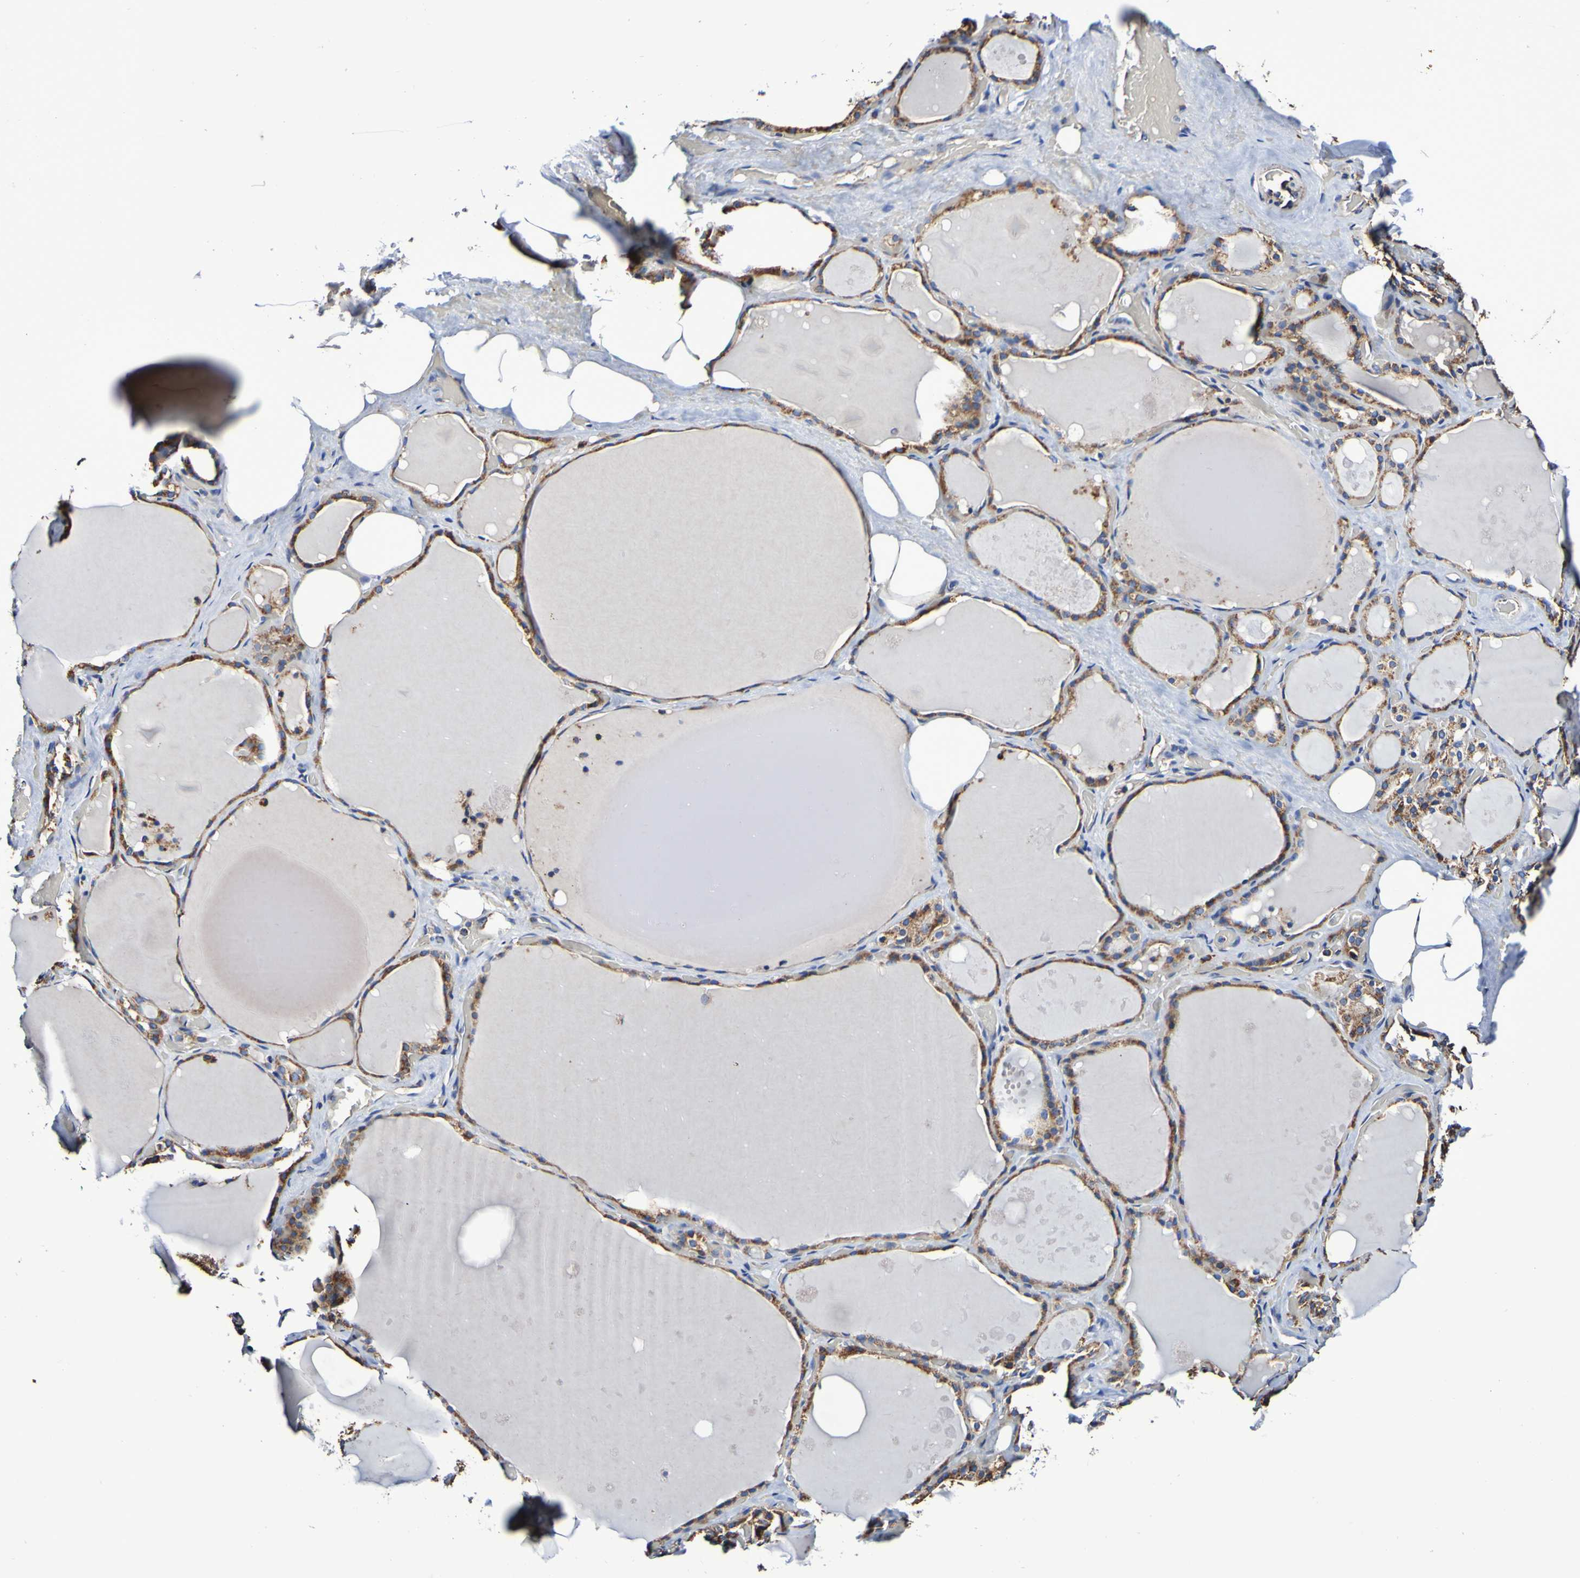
{"staining": {"intensity": "moderate", "quantity": ">75%", "location": "cytoplasmic/membranous"}, "tissue": "thyroid gland", "cell_type": "Glandular cells", "image_type": "normal", "snomed": [{"axis": "morphology", "description": "Normal tissue, NOS"}, {"axis": "topography", "description": "Thyroid gland"}], "caption": "Normal thyroid gland exhibits moderate cytoplasmic/membranous positivity in about >75% of glandular cells, visualized by immunohistochemistry.", "gene": "IL18R1", "patient": {"sex": "male", "age": 61}}